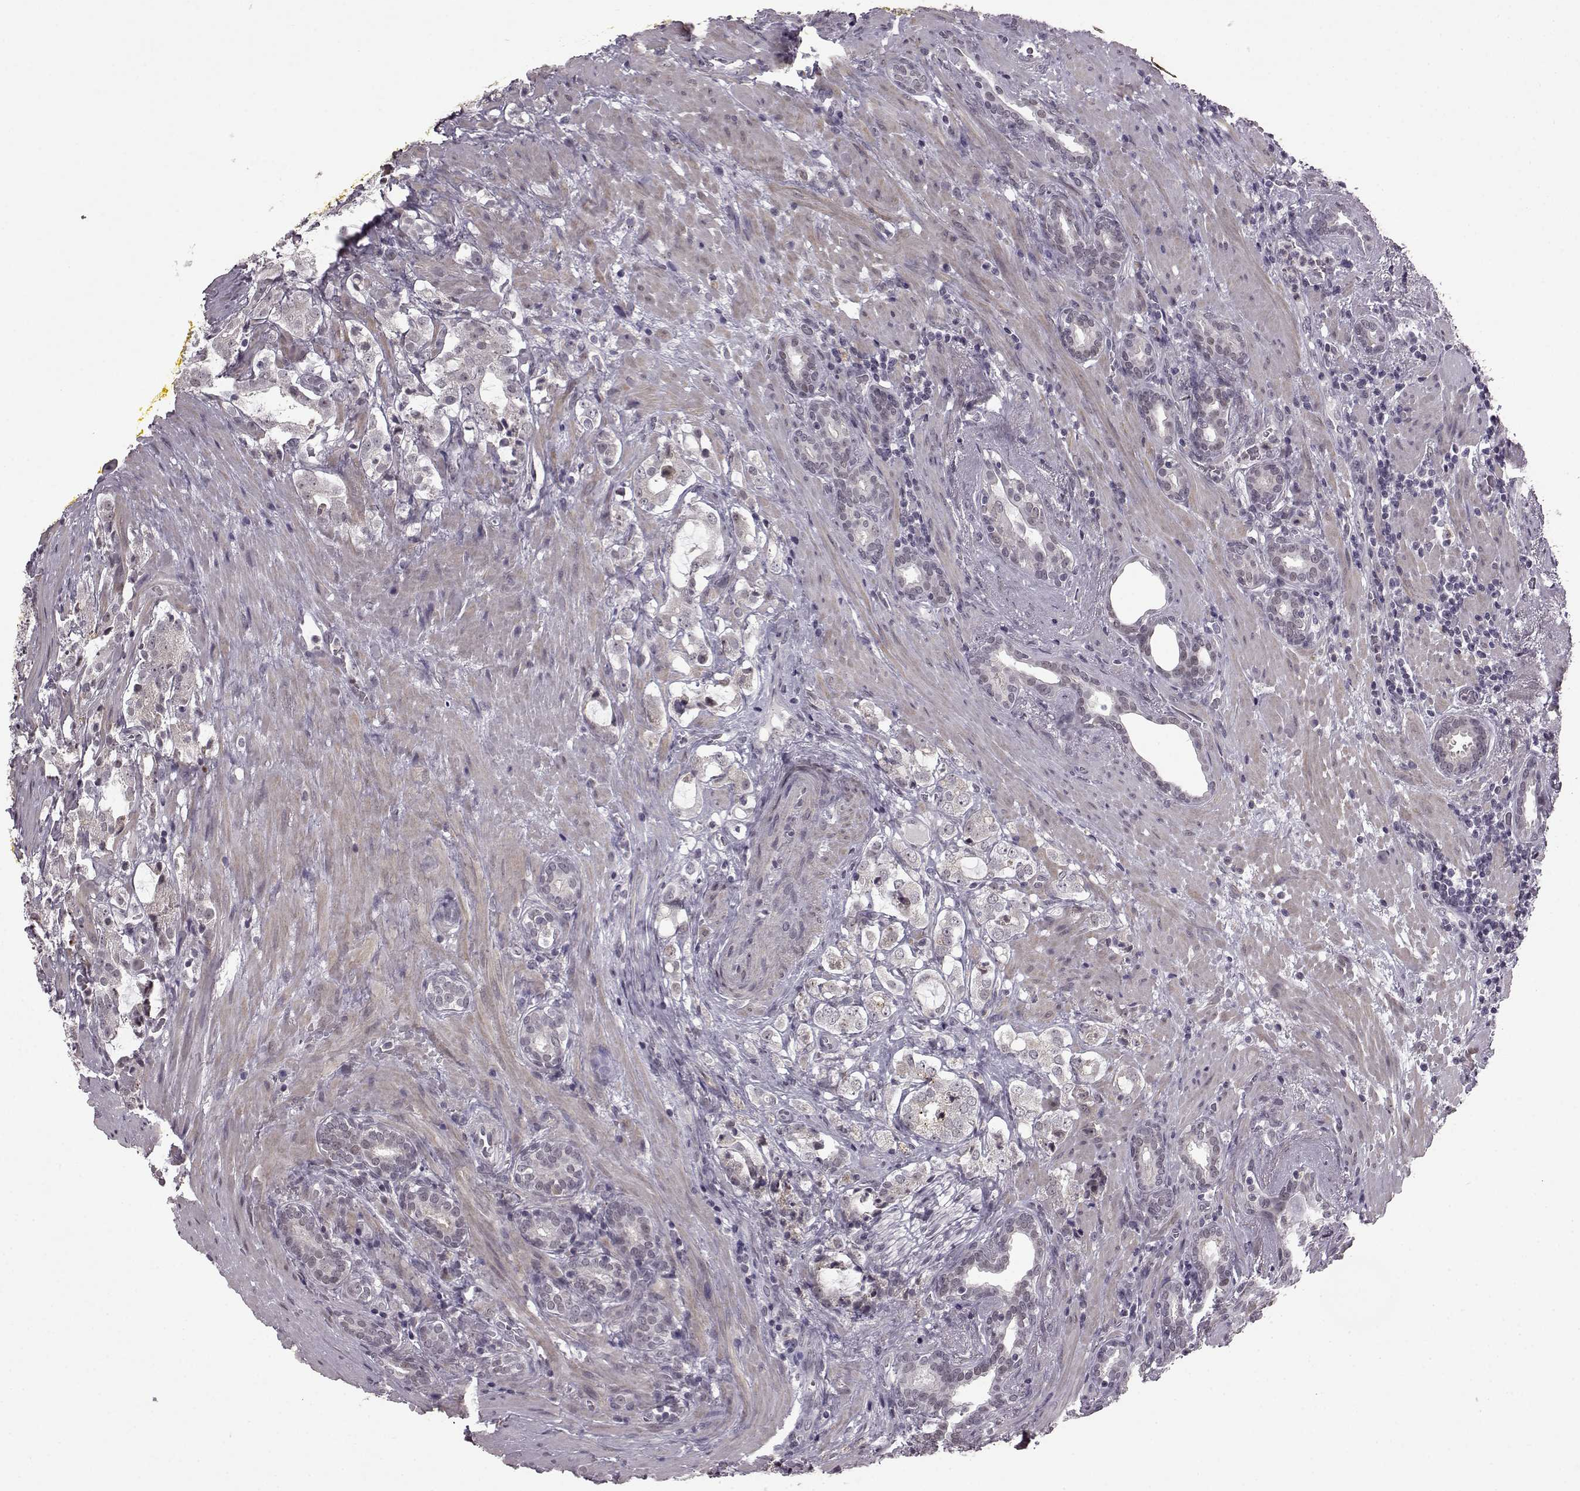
{"staining": {"intensity": "negative", "quantity": "none", "location": "none"}, "tissue": "prostate cancer", "cell_type": "Tumor cells", "image_type": "cancer", "snomed": [{"axis": "morphology", "description": "Adenocarcinoma, NOS"}, {"axis": "topography", "description": "Prostate"}], "caption": "Immunohistochemistry (IHC) of adenocarcinoma (prostate) demonstrates no staining in tumor cells.", "gene": "SLC28A2", "patient": {"sex": "male", "age": 66}}